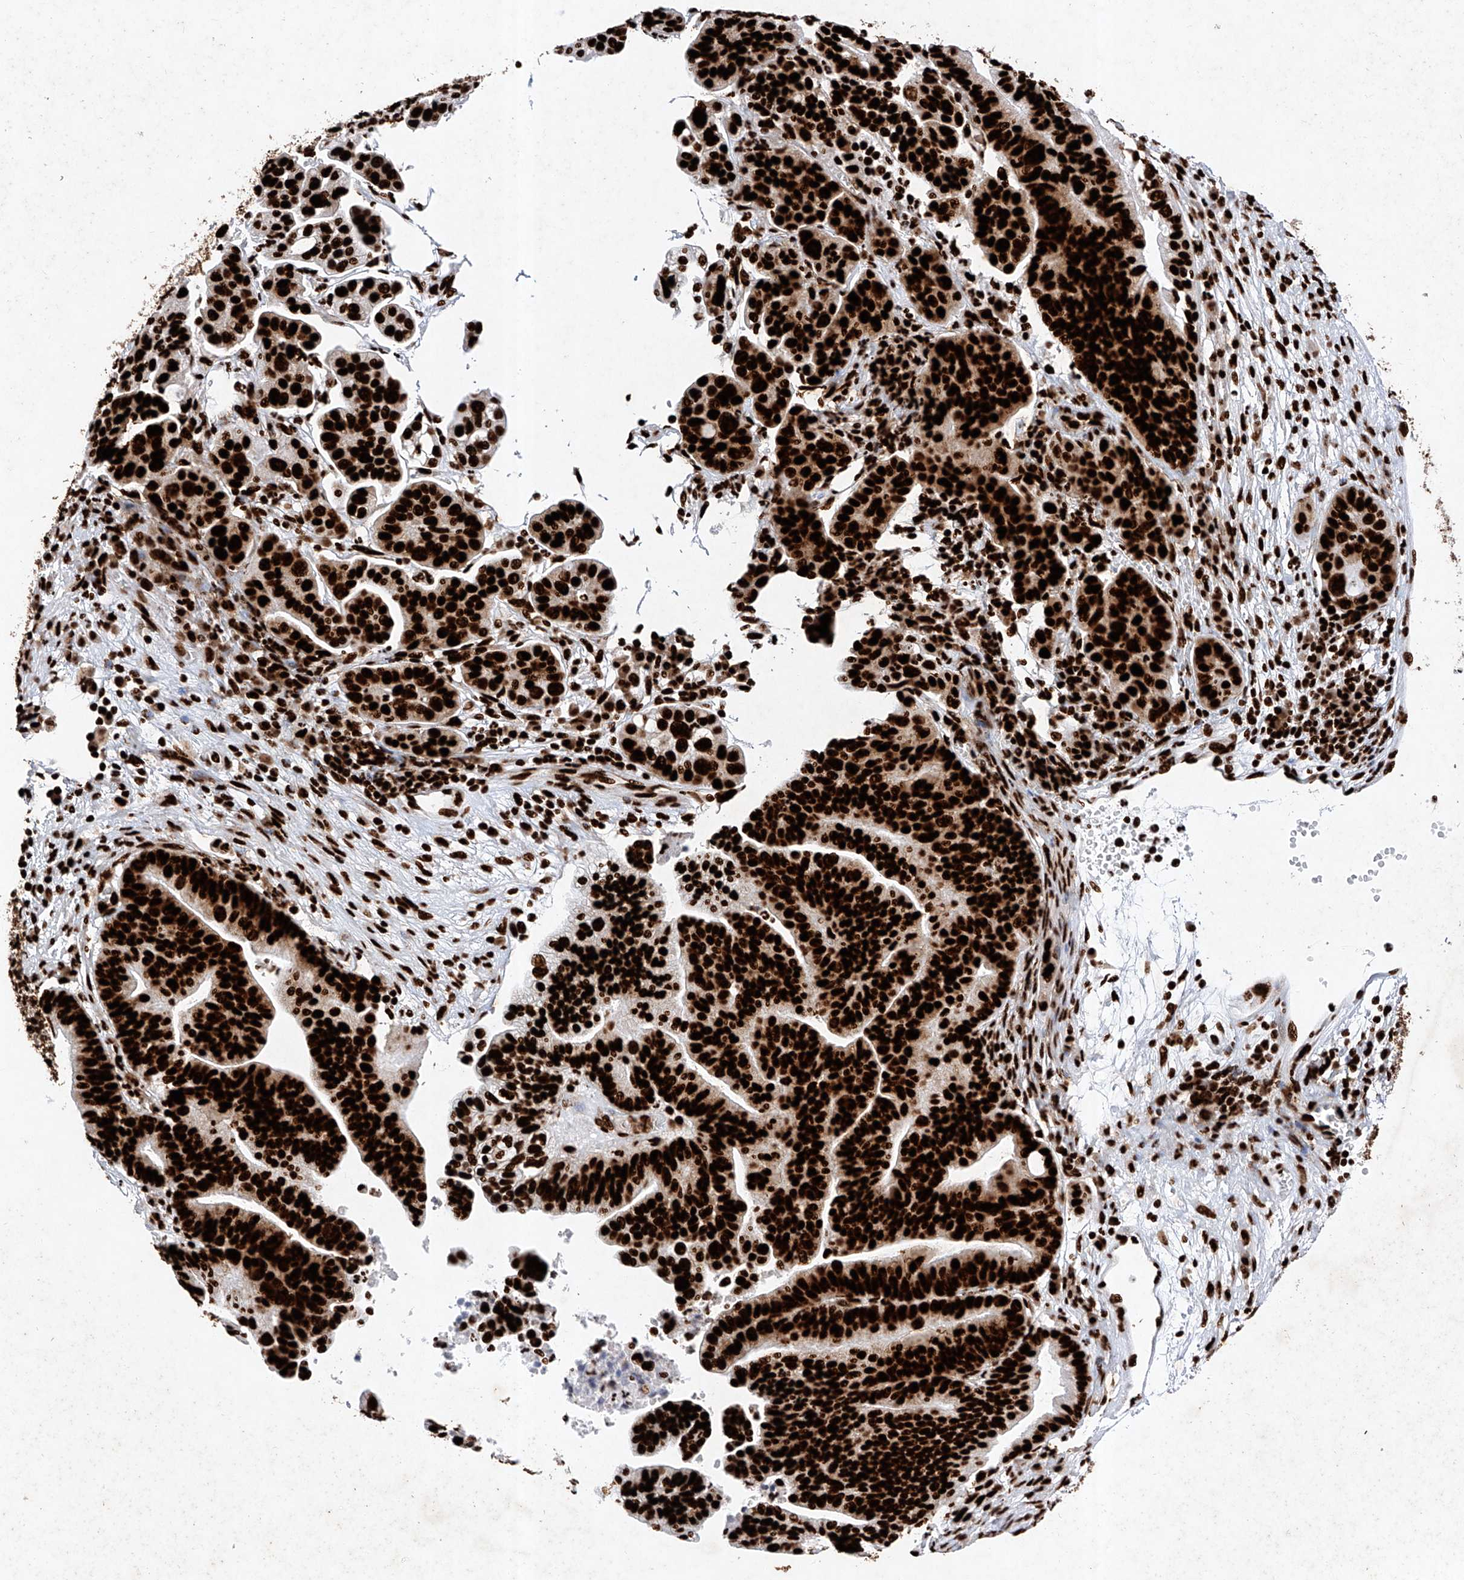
{"staining": {"intensity": "strong", "quantity": ">75%", "location": "nuclear"}, "tissue": "ovarian cancer", "cell_type": "Tumor cells", "image_type": "cancer", "snomed": [{"axis": "morphology", "description": "Cystadenocarcinoma, serous, NOS"}, {"axis": "topography", "description": "Ovary"}], "caption": "Protein analysis of ovarian cancer (serous cystadenocarcinoma) tissue demonstrates strong nuclear staining in about >75% of tumor cells. The protein of interest is shown in brown color, while the nuclei are stained blue.", "gene": "SRSF6", "patient": {"sex": "female", "age": 56}}